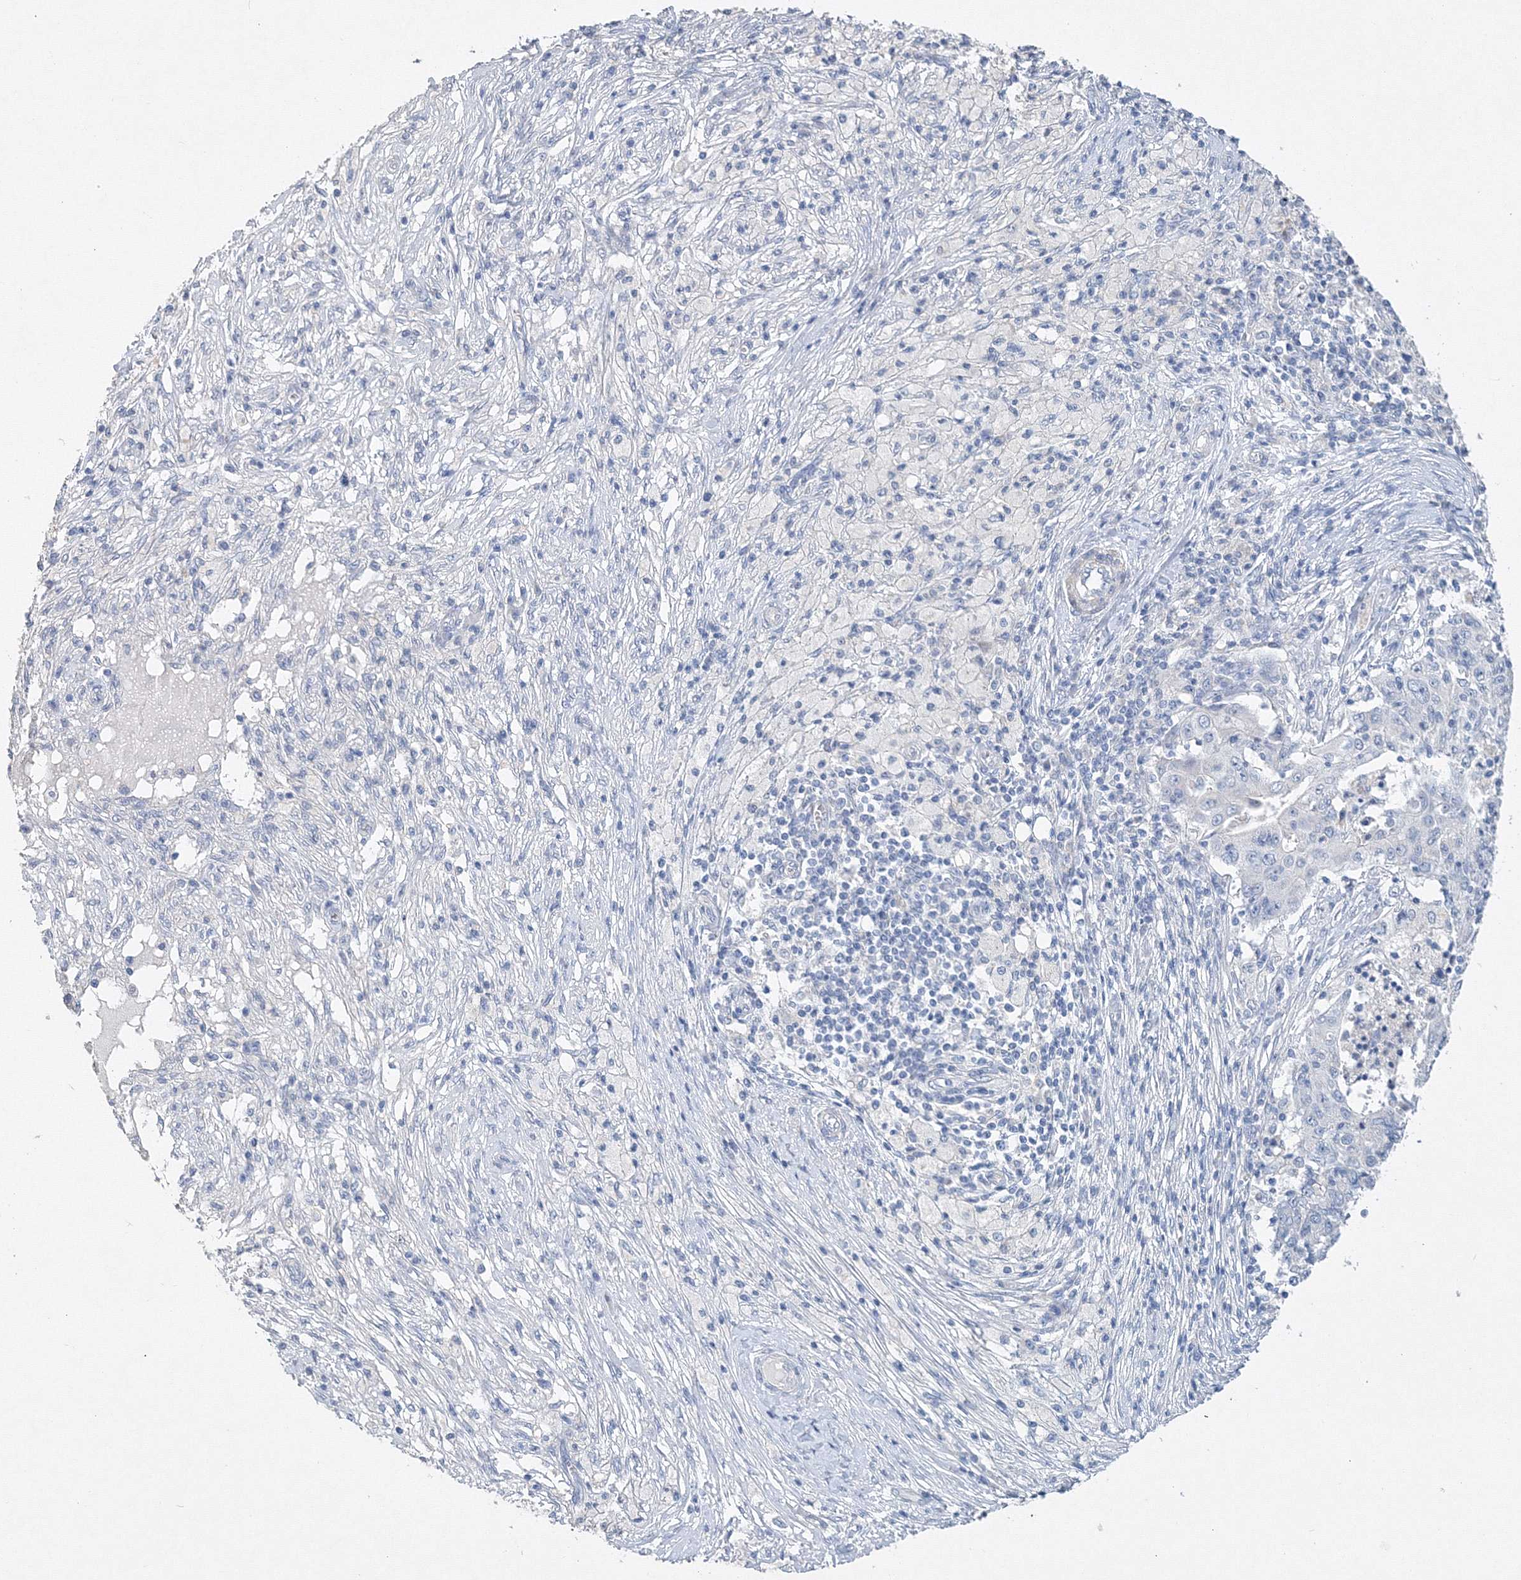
{"staining": {"intensity": "negative", "quantity": "none", "location": "none"}, "tissue": "ovarian cancer", "cell_type": "Tumor cells", "image_type": "cancer", "snomed": [{"axis": "morphology", "description": "Carcinoma, endometroid"}, {"axis": "topography", "description": "Ovary"}], "caption": "Immunohistochemical staining of ovarian cancer (endometroid carcinoma) demonstrates no significant expression in tumor cells.", "gene": "OSBPL6", "patient": {"sex": "female", "age": 42}}